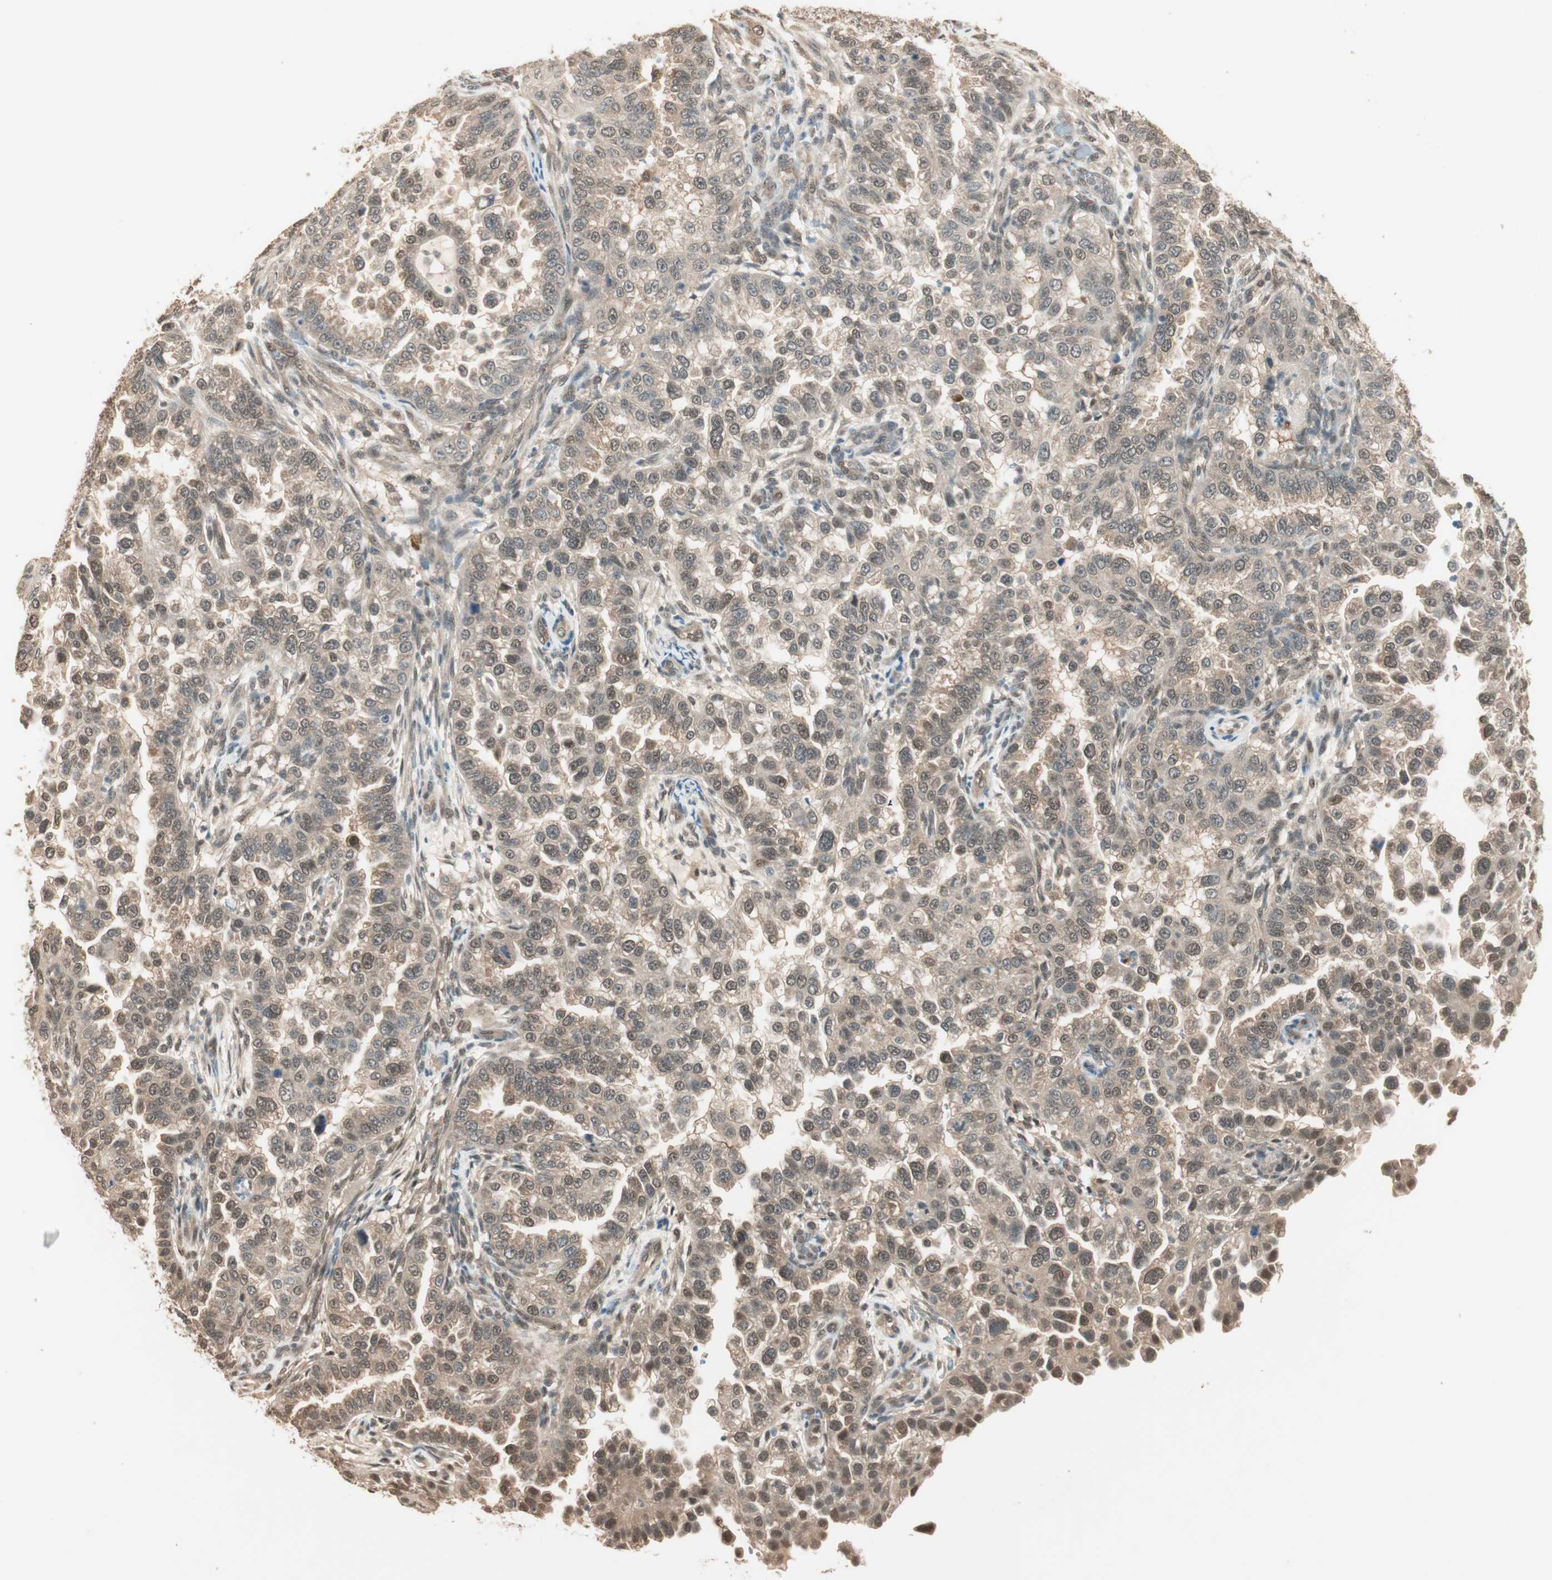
{"staining": {"intensity": "weak", "quantity": "25%-75%", "location": "cytoplasmic/membranous,nuclear"}, "tissue": "endometrial cancer", "cell_type": "Tumor cells", "image_type": "cancer", "snomed": [{"axis": "morphology", "description": "Adenocarcinoma, NOS"}, {"axis": "topography", "description": "Endometrium"}], "caption": "DAB immunohistochemical staining of adenocarcinoma (endometrial) reveals weak cytoplasmic/membranous and nuclear protein expression in about 25%-75% of tumor cells. Immunohistochemistry (ihc) stains the protein in brown and the nuclei are stained blue.", "gene": "USP5", "patient": {"sex": "female", "age": 85}}